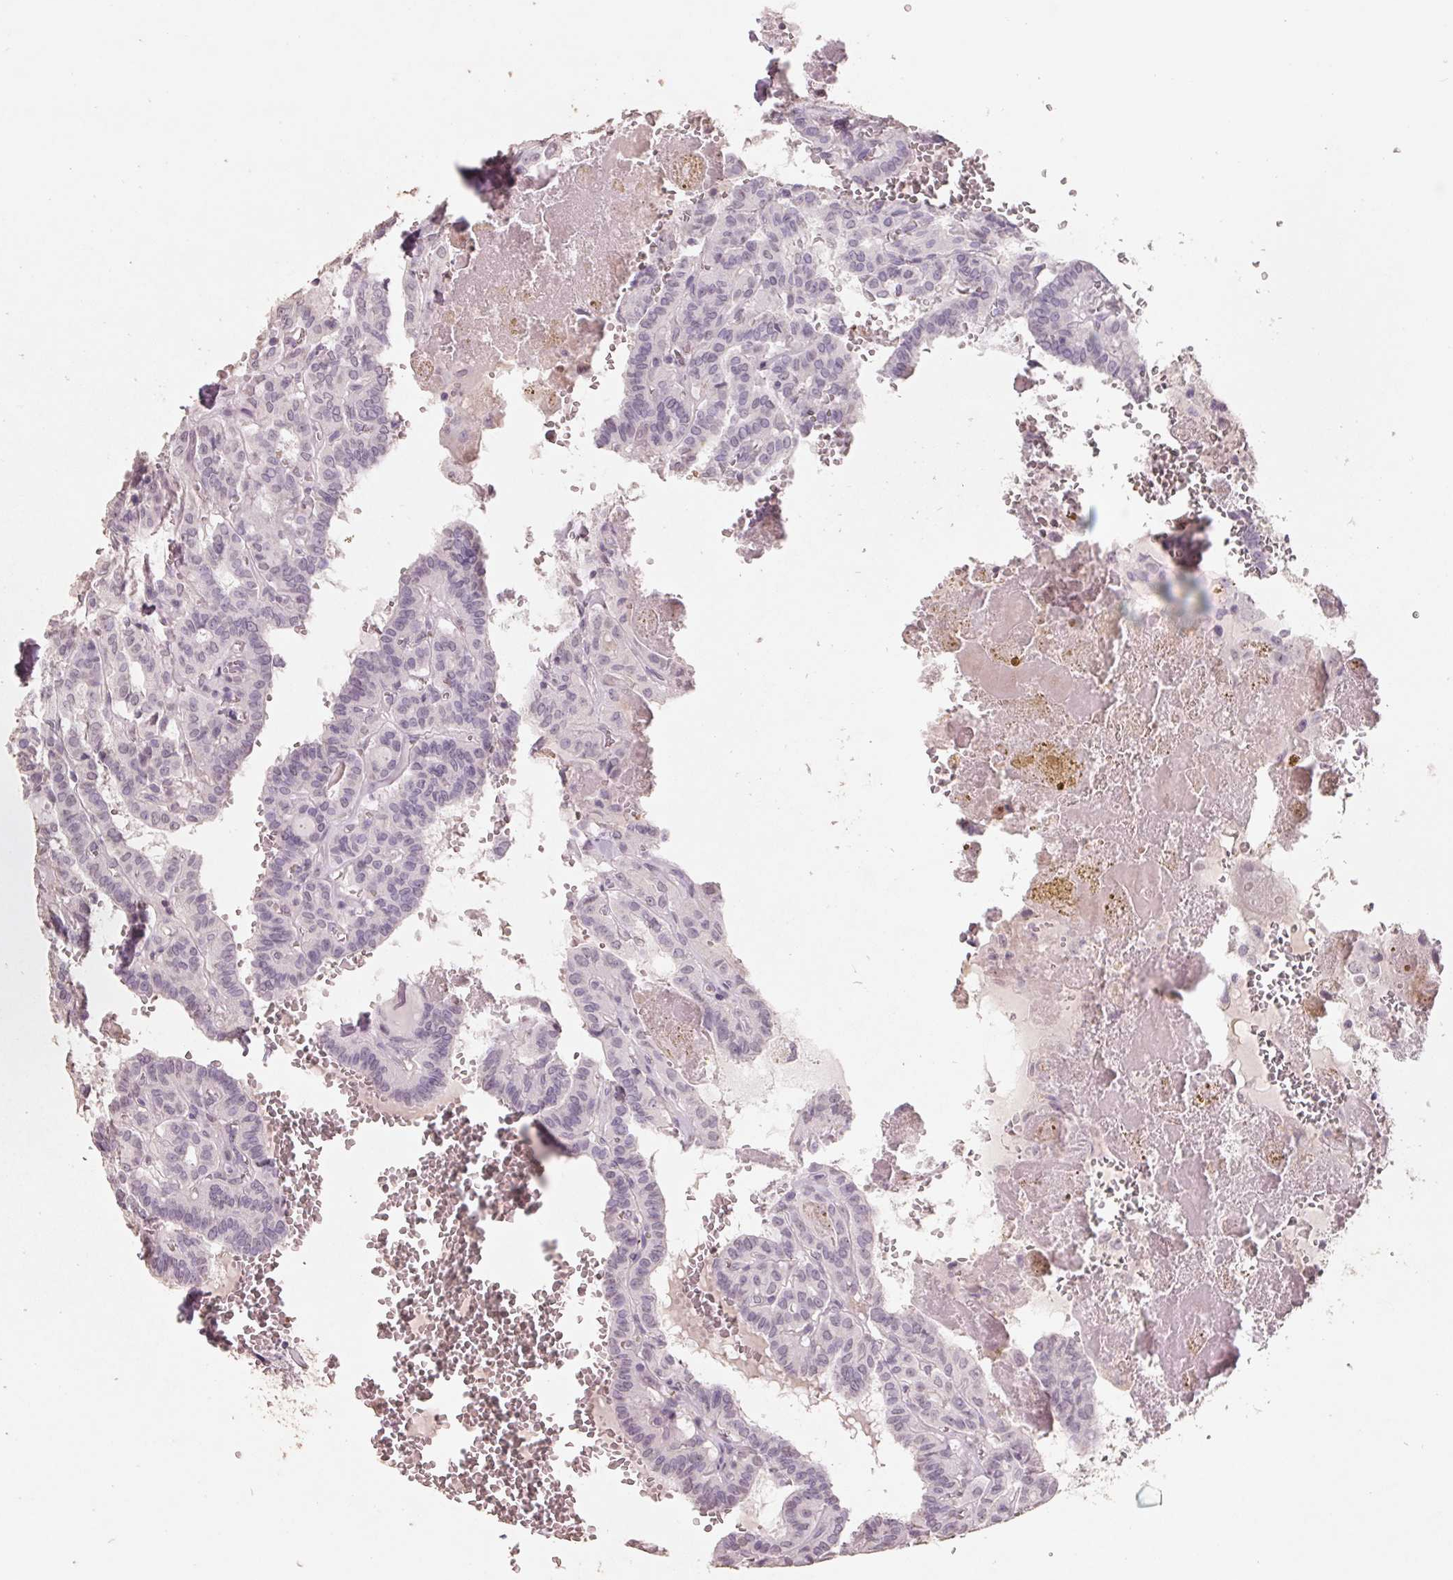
{"staining": {"intensity": "negative", "quantity": "none", "location": "none"}, "tissue": "thyroid cancer", "cell_type": "Tumor cells", "image_type": "cancer", "snomed": [{"axis": "morphology", "description": "Papillary adenocarcinoma, NOS"}, {"axis": "topography", "description": "Thyroid gland"}], "caption": "The micrograph shows no significant staining in tumor cells of thyroid cancer (papillary adenocarcinoma).", "gene": "FTCD", "patient": {"sex": "female", "age": 21}}